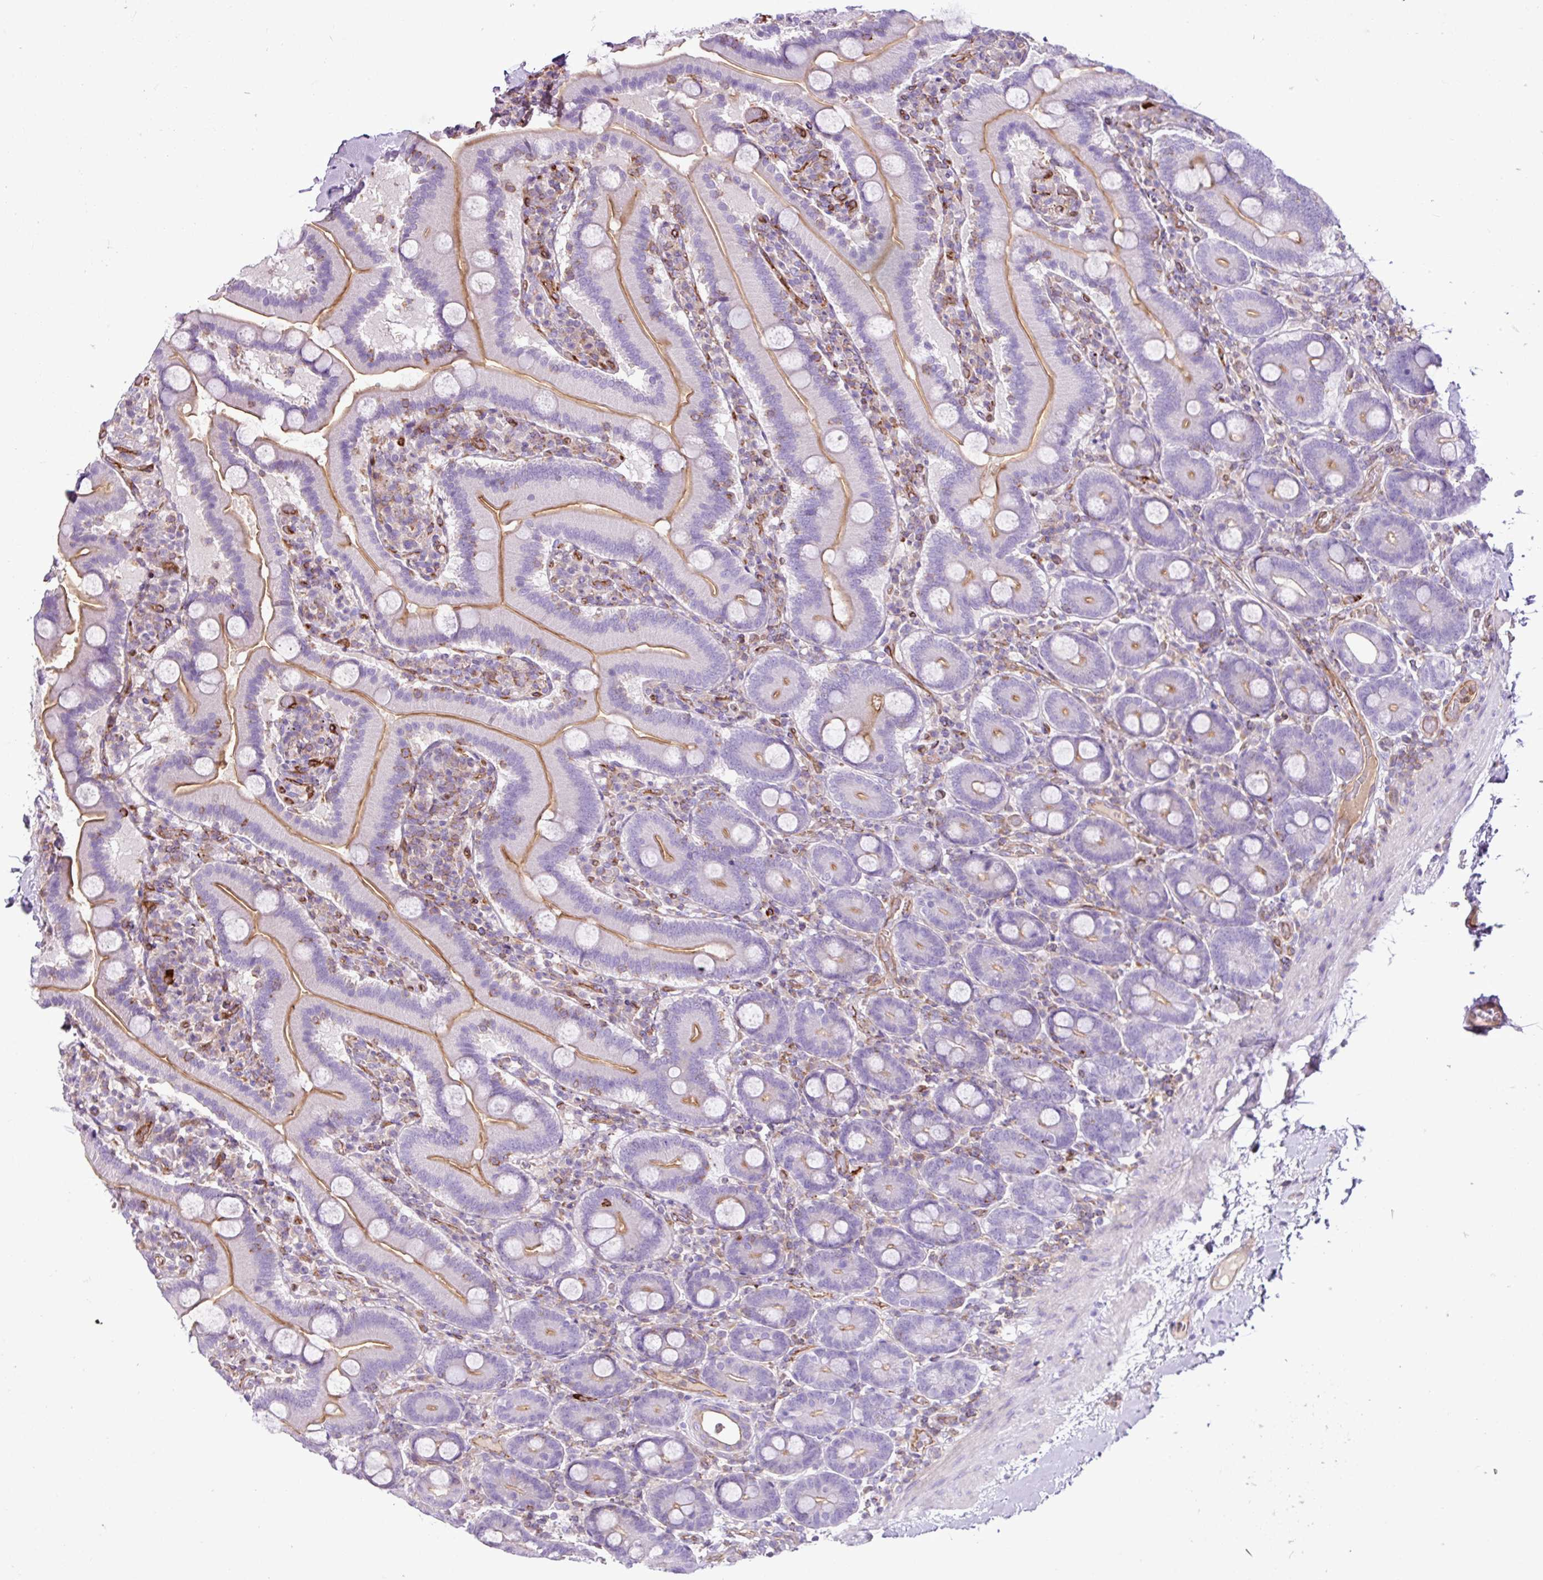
{"staining": {"intensity": "strong", "quantity": "25%-75%", "location": "cytoplasmic/membranous"}, "tissue": "duodenum", "cell_type": "Glandular cells", "image_type": "normal", "snomed": [{"axis": "morphology", "description": "Normal tissue, NOS"}, {"axis": "topography", "description": "Duodenum"}], "caption": "Protein staining of unremarkable duodenum exhibits strong cytoplasmic/membranous expression in approximately 25%-75% of glandular cells.", "gene": "EME2", "patient": {"sex": "male", "age": 55}}